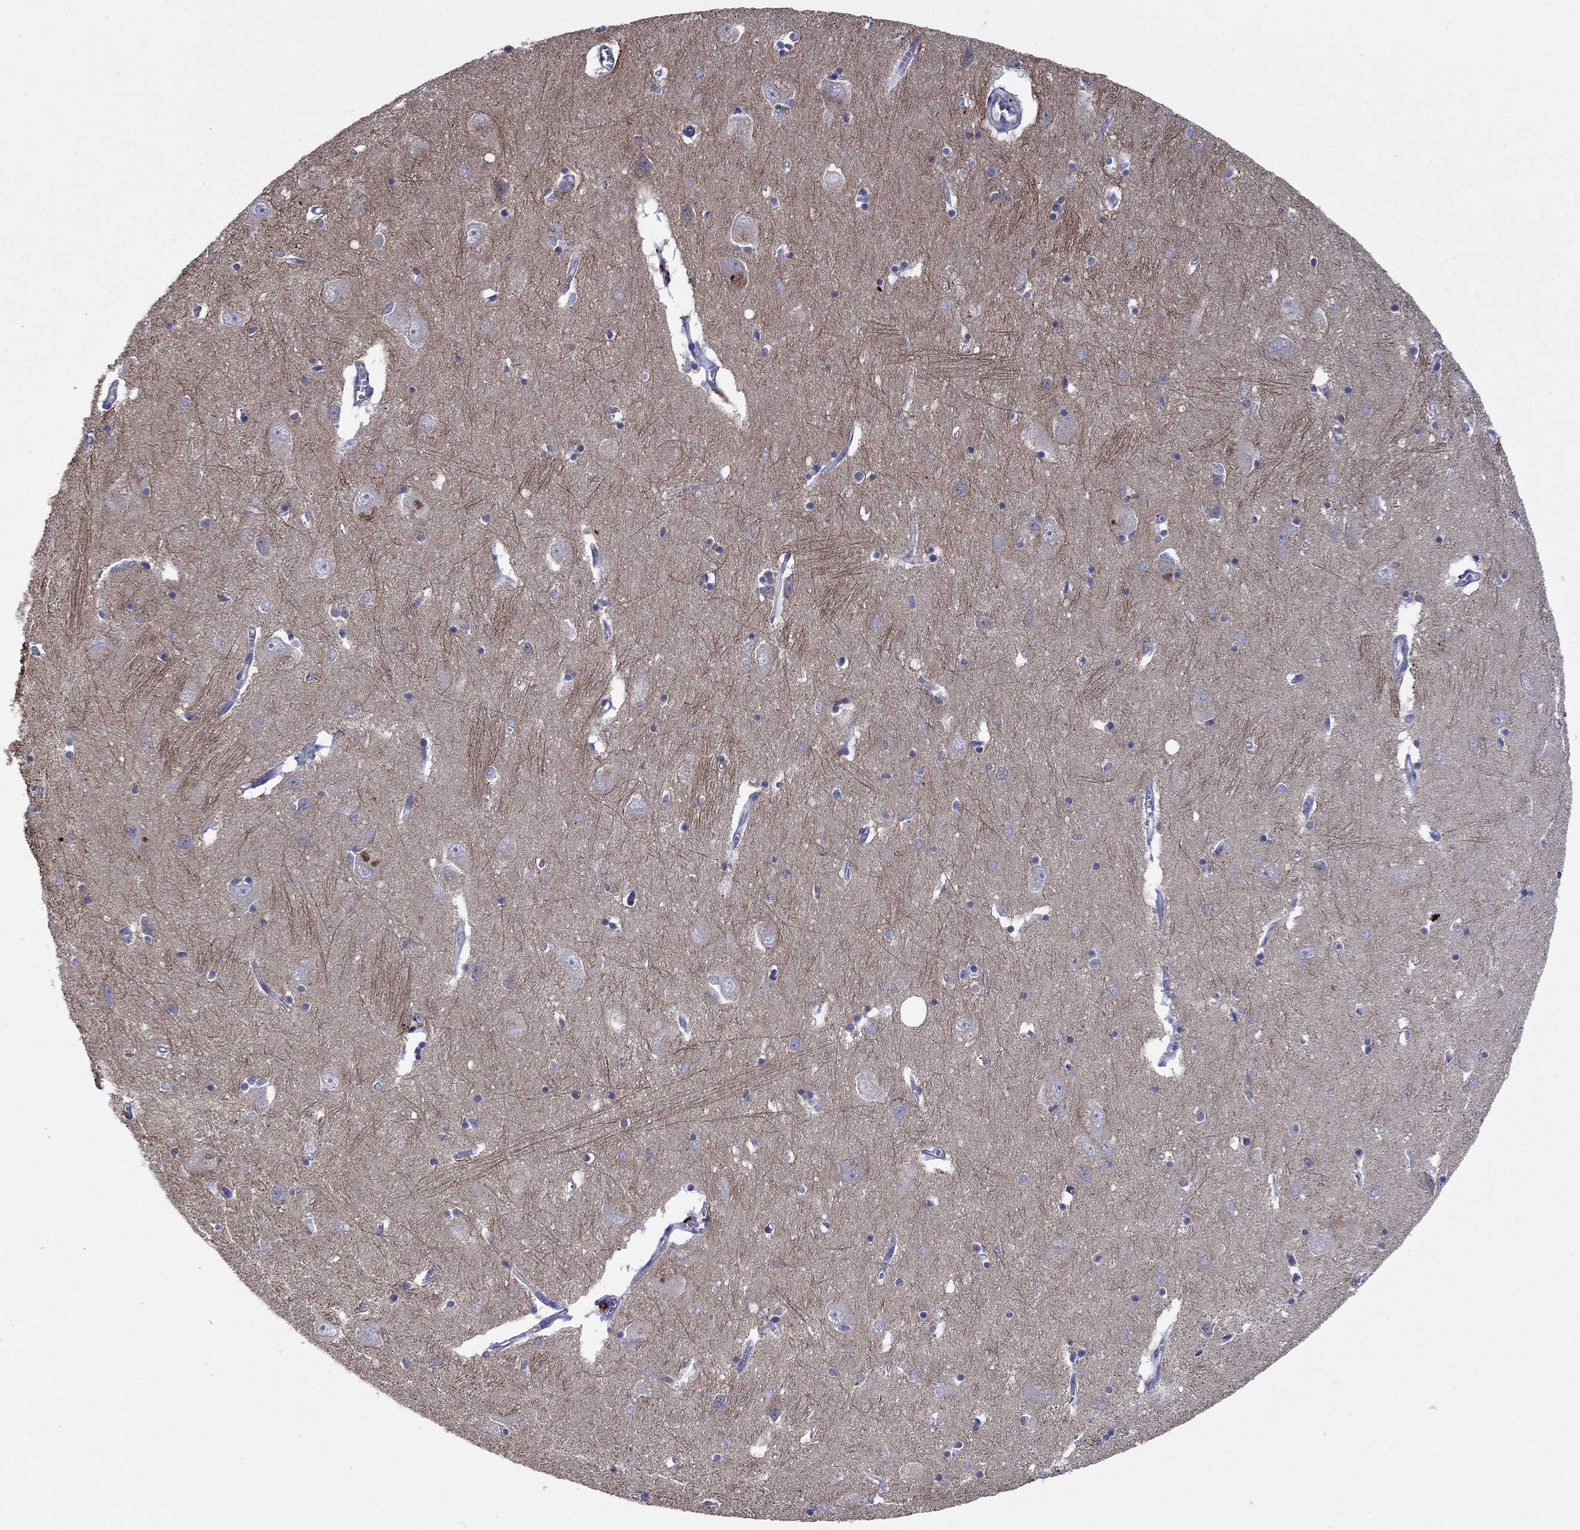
{"staining": {"intensity": "negative", "quantity": "none", "location": "none"}, "tissue": "caudate", "cell_type": "Glial cells", "image_type": "normal", "snomed": [{"axis": "morphology", "description": "Normal tissue, NOS"}, {"axis": "topography", "description": "Lateral ventricle wall"}], "caption": "This is an immunohistochemistry (IHC) histopathology image of benign human caudate. There is no staining in glial cells.", "gene": "PLCL2", "patient": {"sex": "male", "age": 54}}